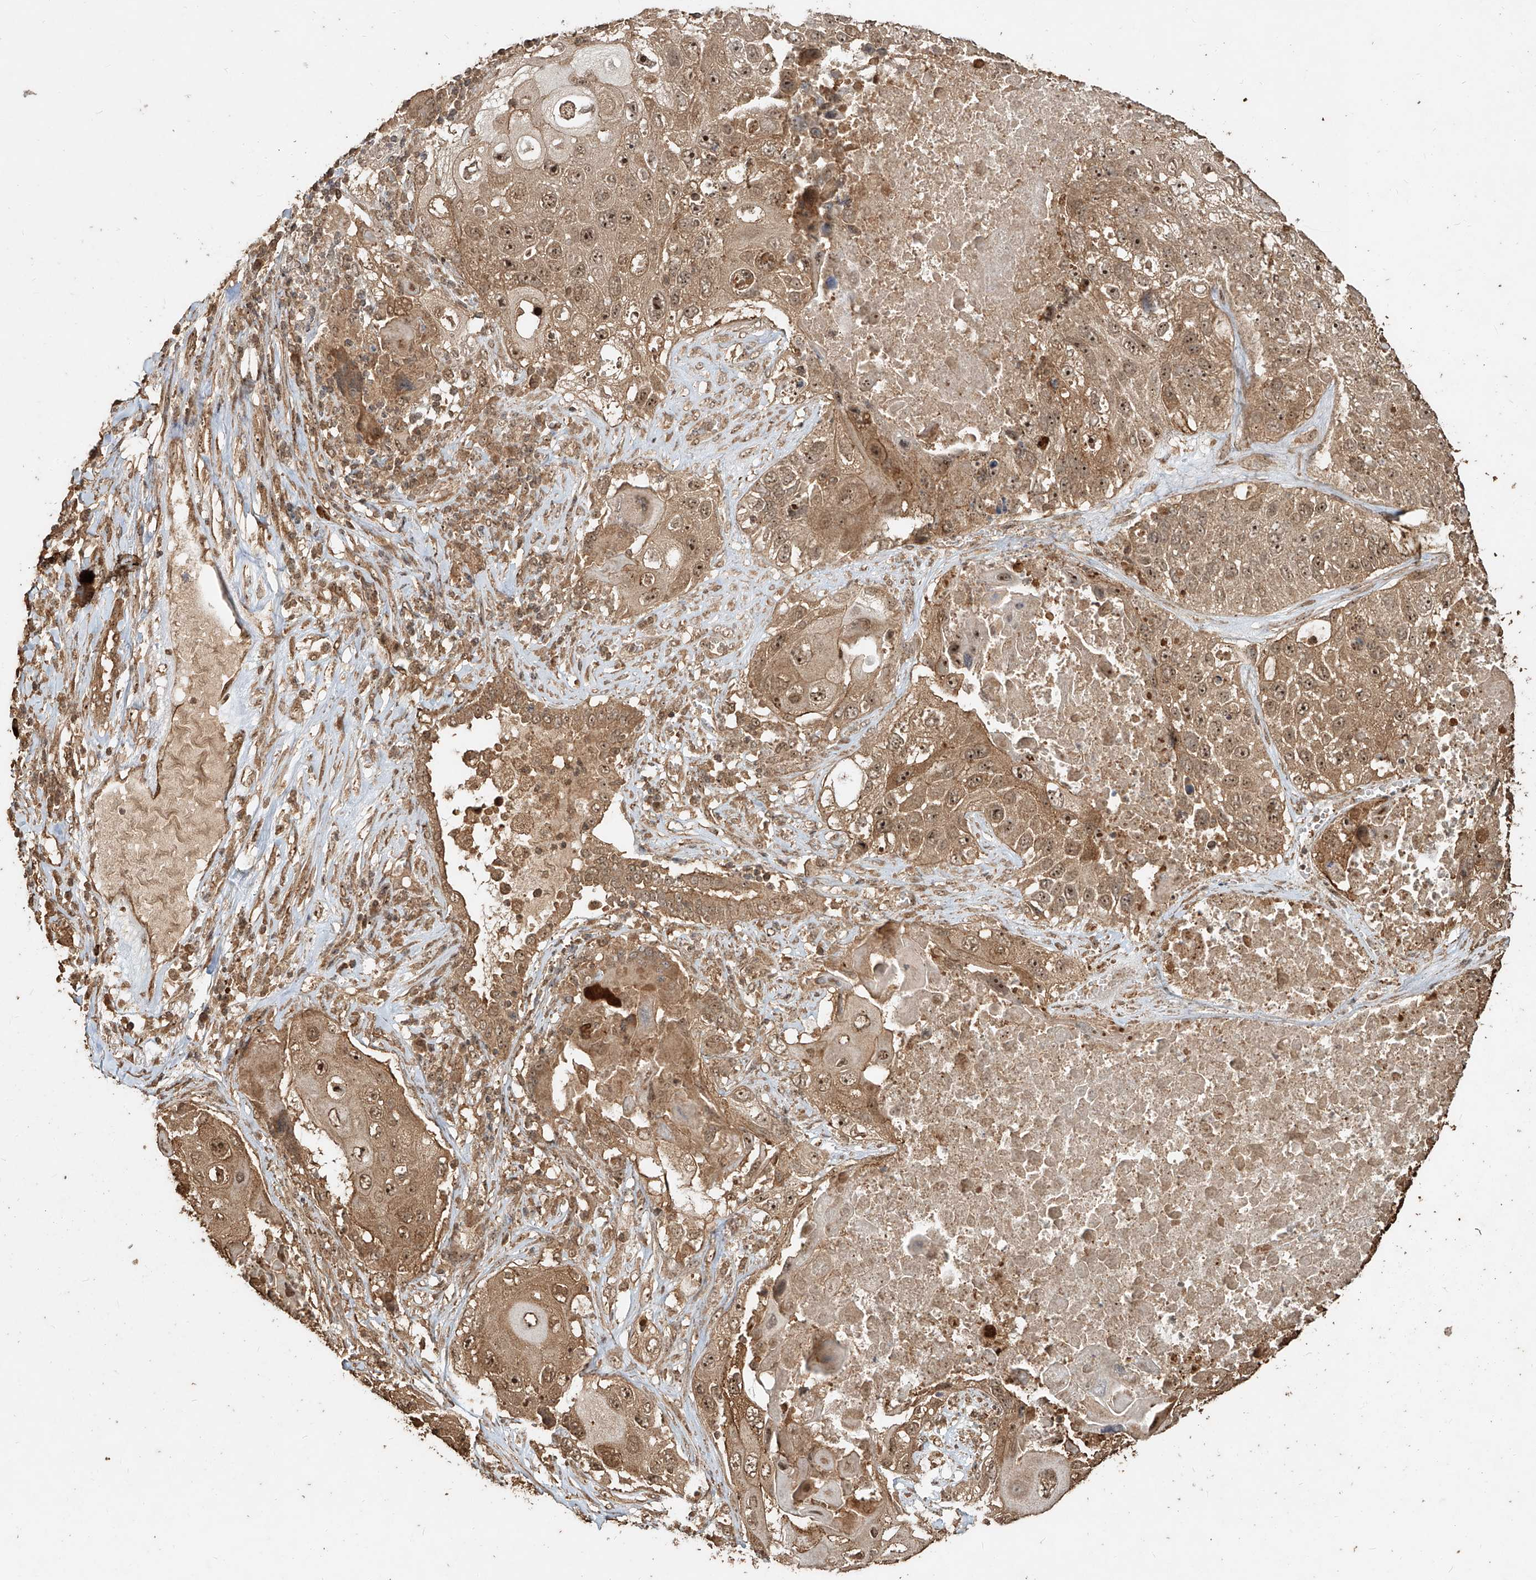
{"staining": {"intensity": "moderate", "quantity": ">75%", "location": "cytoplasmic/membranous,nuclear"}, "tissue": "lung cancer", "cell_type": "Tumor cells", "image_type": "cancer", "snomed": [{"axis": "morphology", "description": "Squamous cell carcinoma, NOS"}, {"axis": "topography", "description": "Lung"}], "caption": "This image reveals immunohistochemistry staining of human lung cancer, with medium moderate cytoplasmic/membranous and nuclear staining in approximately >75% of tumor cells.", "gene": "ZNF660", "patient": {"sex": "male", "age": 61}}